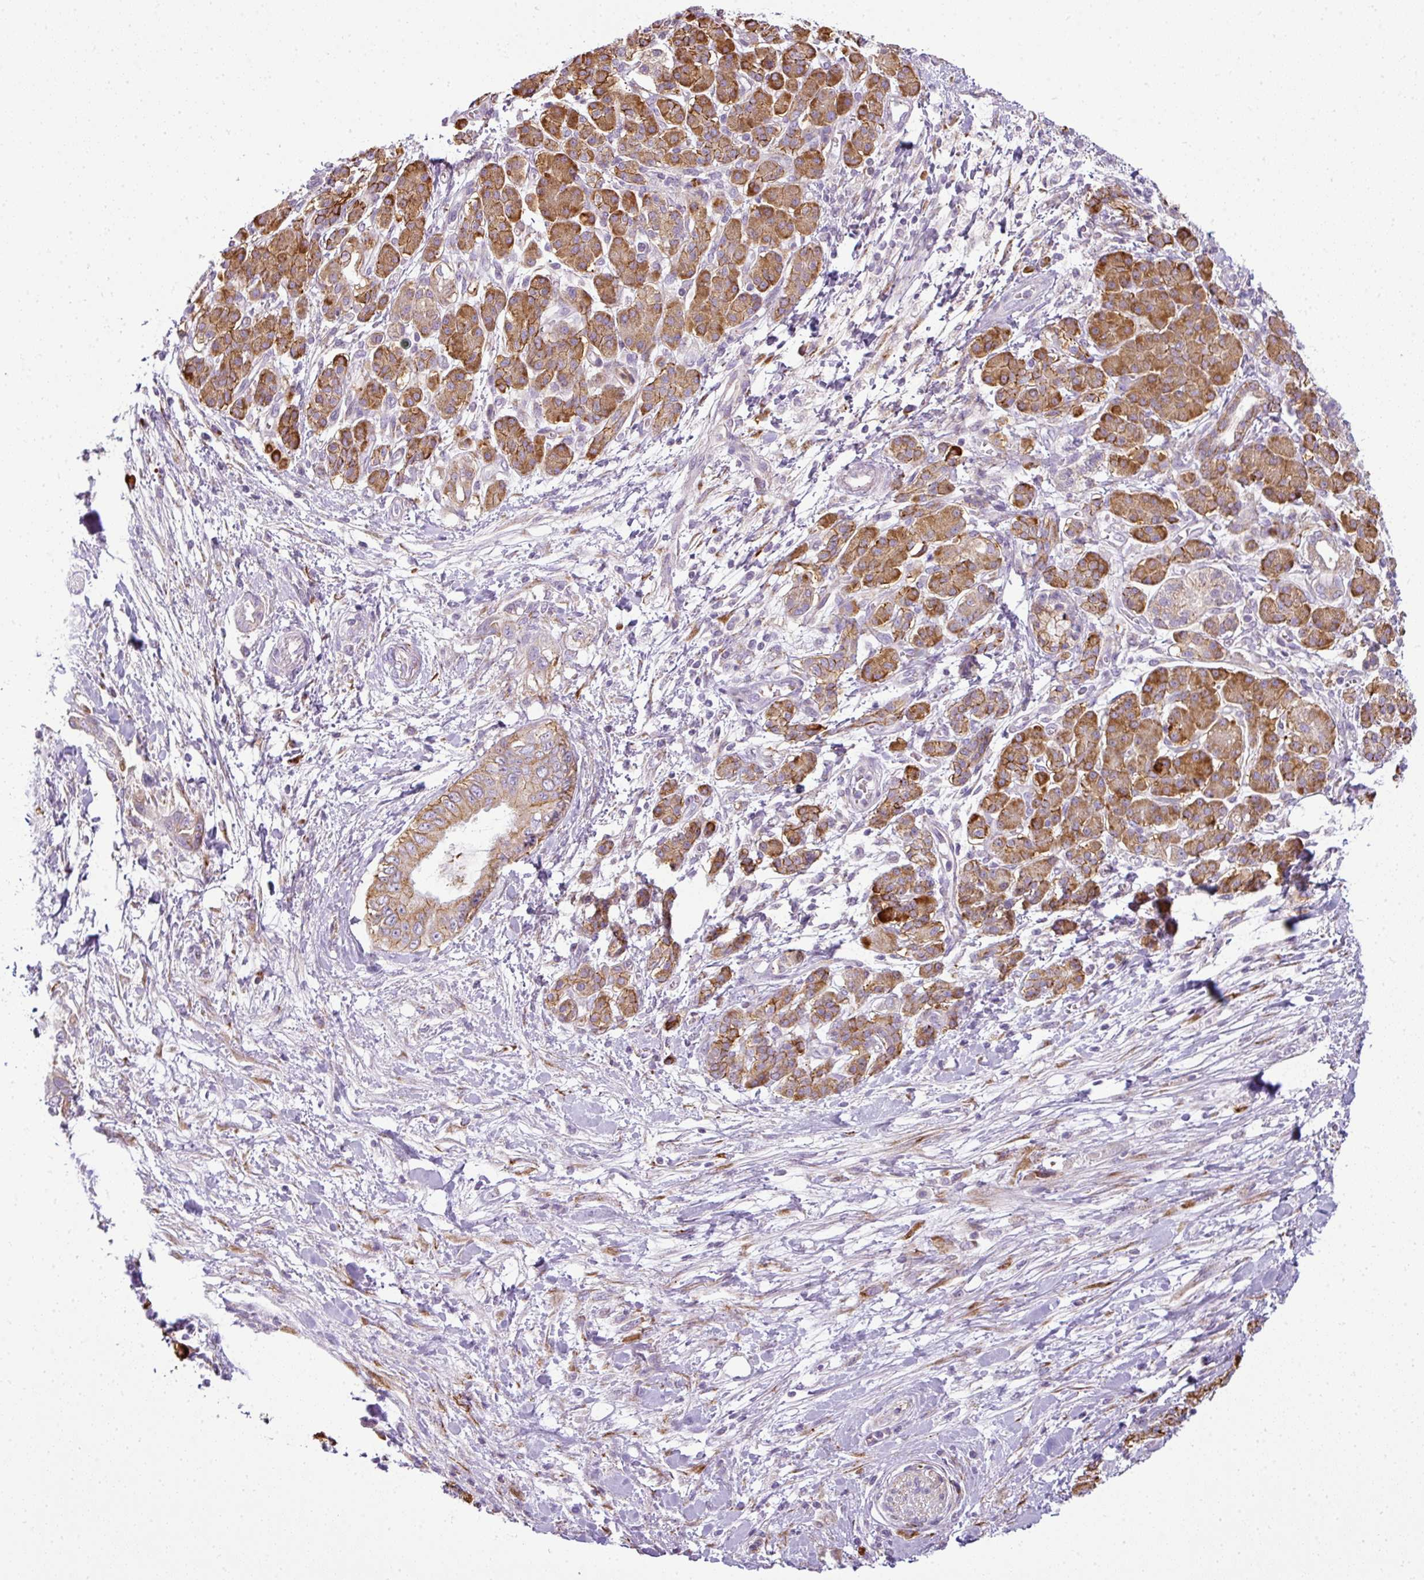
{"staining": {"intensity": "moderate", "quantity": ">75%", "location": "cytoplasmic/membranous"}, "tissue": "pancreatic cancer", "cell_type": "Tumor cells", "image_type": "cancer", "snomed": [{"axis": "morphology", "description": "Adenocarcinoma, NOS"}, {"axis": "topography", "description": "Pancreas"}], "caption": "Immunohistochemistry micrograph of pancreatic cancer (adenocarcinoma) stained for a protein (brown), which demonstrates medium levels of moderate cytoplasmic/membranous staining in about >75% of tumor cells.", "gene": "ANKRD18A", "patient": {"sex": "male", "age": 48}}